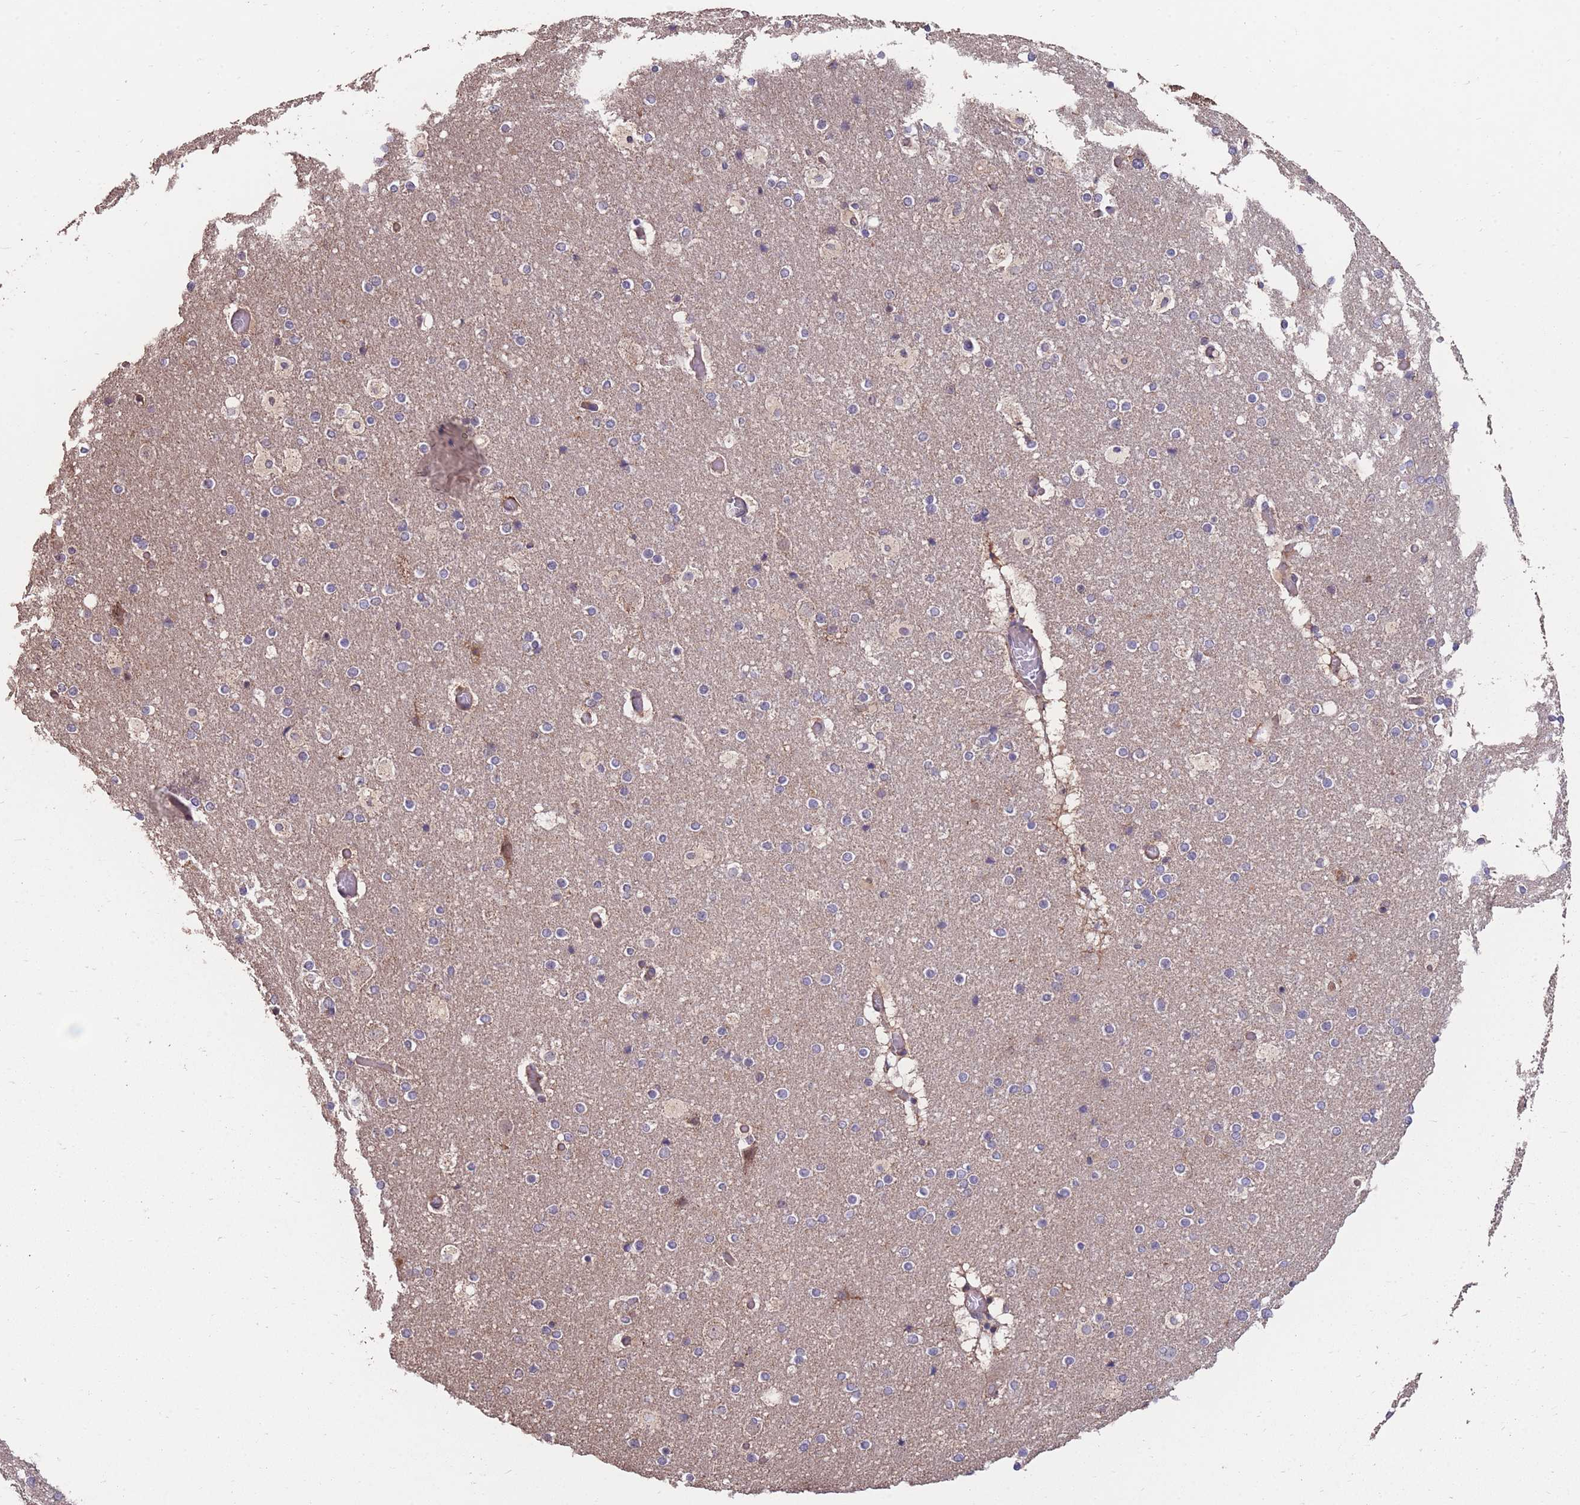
{"staining": {"intensity": "negative", "quantity": "none", "location": "none"}, "tissue": "cerebral cortex", "cell_type": "Endothelial cells", "image_type": "normal", "snomed": [{"axis": "morphology", "description": "Normal tissue, NOS"}, {"axis": "topography", "description": "Cerebral cortex"}], "caption": "Endothelial cells are negative for protein expression in normal human cerebral cortex. (Brightfield microscopy of DAB immunohistochemistry (IHC) at high magnification).", "gene": "NUDT21", "patient": {"sex": "male", "age": 57}}